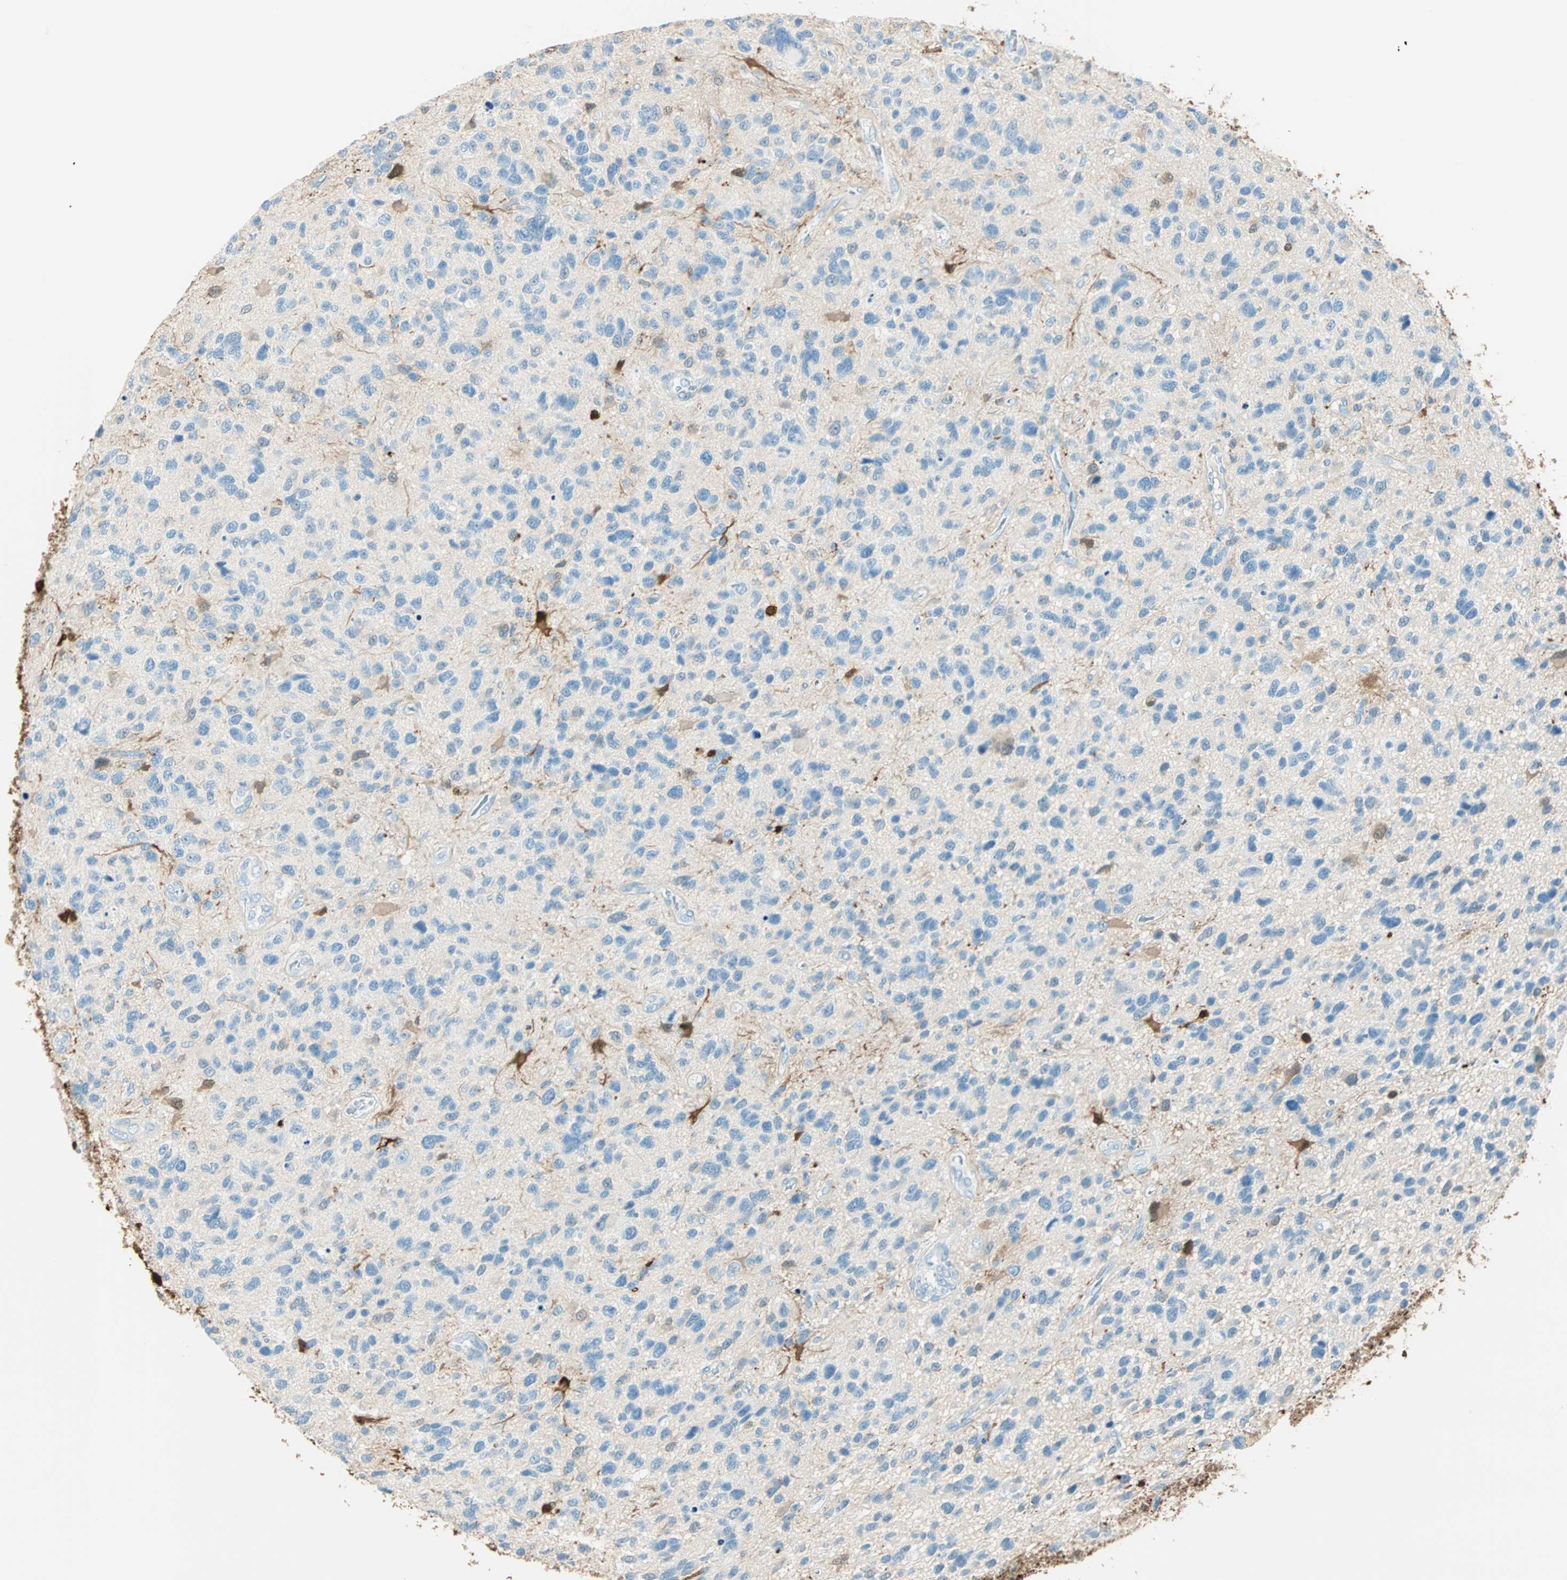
{"staining": {"intensity": "weak", "quantity": "25%-75%", "location": "cytoplasmic/membranous"}, "tissue": "glioma", "cell_type": "Tumor cells", "image_type": "cancer", "snomed": [{"axis": "morphology", "description": "Glioma, malignant, High grade"}, {"axis": "topography", "description": "Brain"}], "caption": "Glioma stained with DAB immunohistochemistry (IHC) exhibits low levels of weak cytoplasmic/membranous expression in about 25%-75% of tumor cells.", "gene": "S100A1", "patient": {"sex": "female", "age": 58}}